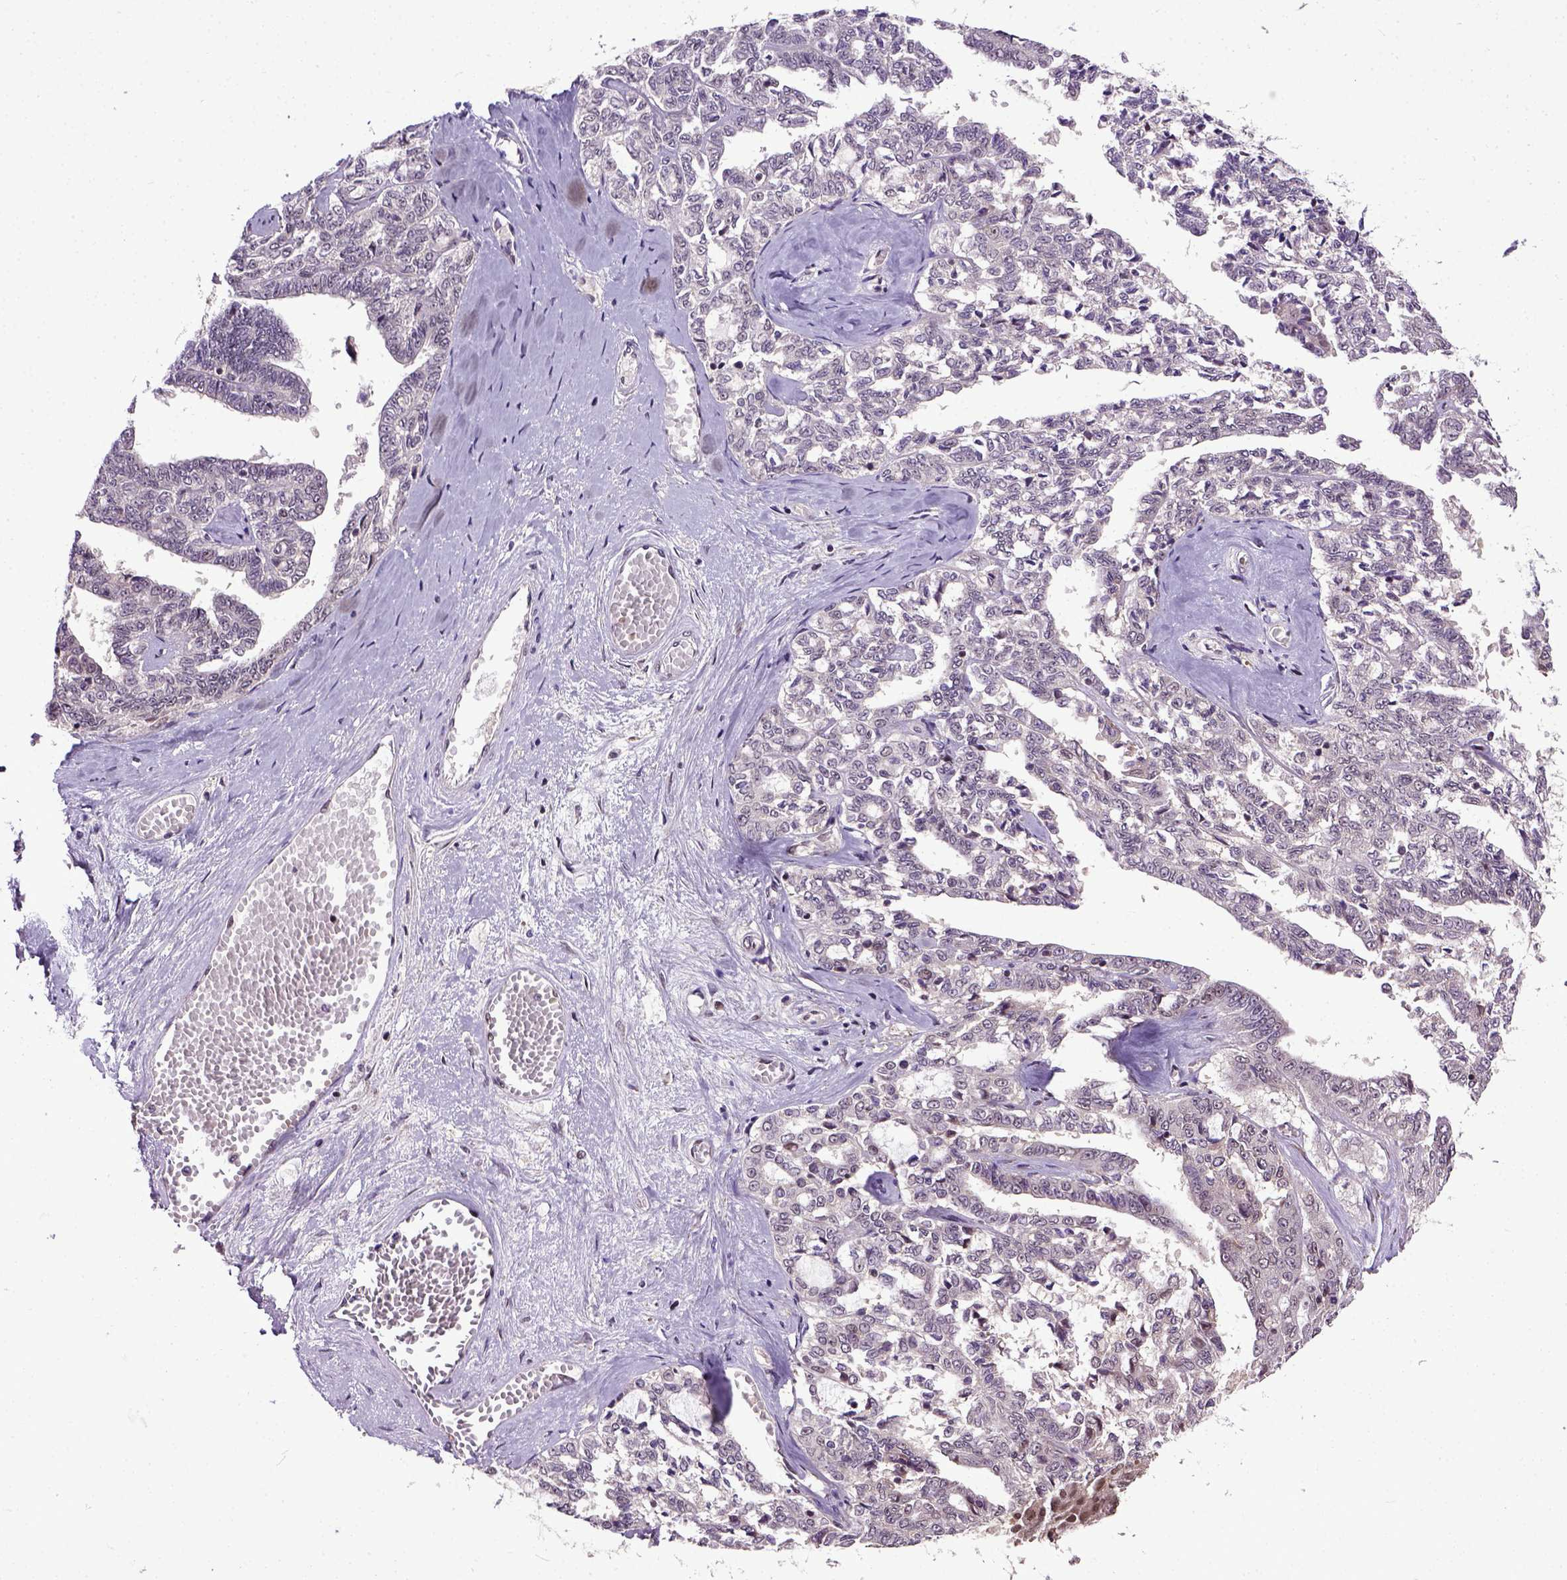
{"staining": {"intensity": "weak", "quantity": ">75%", "location": "nuclear"}, "tissue": "ovarian cancer", "cell_type": "Tumor cells", "image_type": "cancer", "snomed": [{"axis": "morphology", "description": "Cystadenocarcinoma, serous, NOS"}, {"axis": "topography", "description": "Ovary"}], "caption": "A low amount of weak nuclear positivity is appreciated in approximately >75% of tumor cells in serous cystadenocarcinoma (ovarian) tissue.", "gene": "UBA3", "patient": {"sex": "female", "age": 71}}